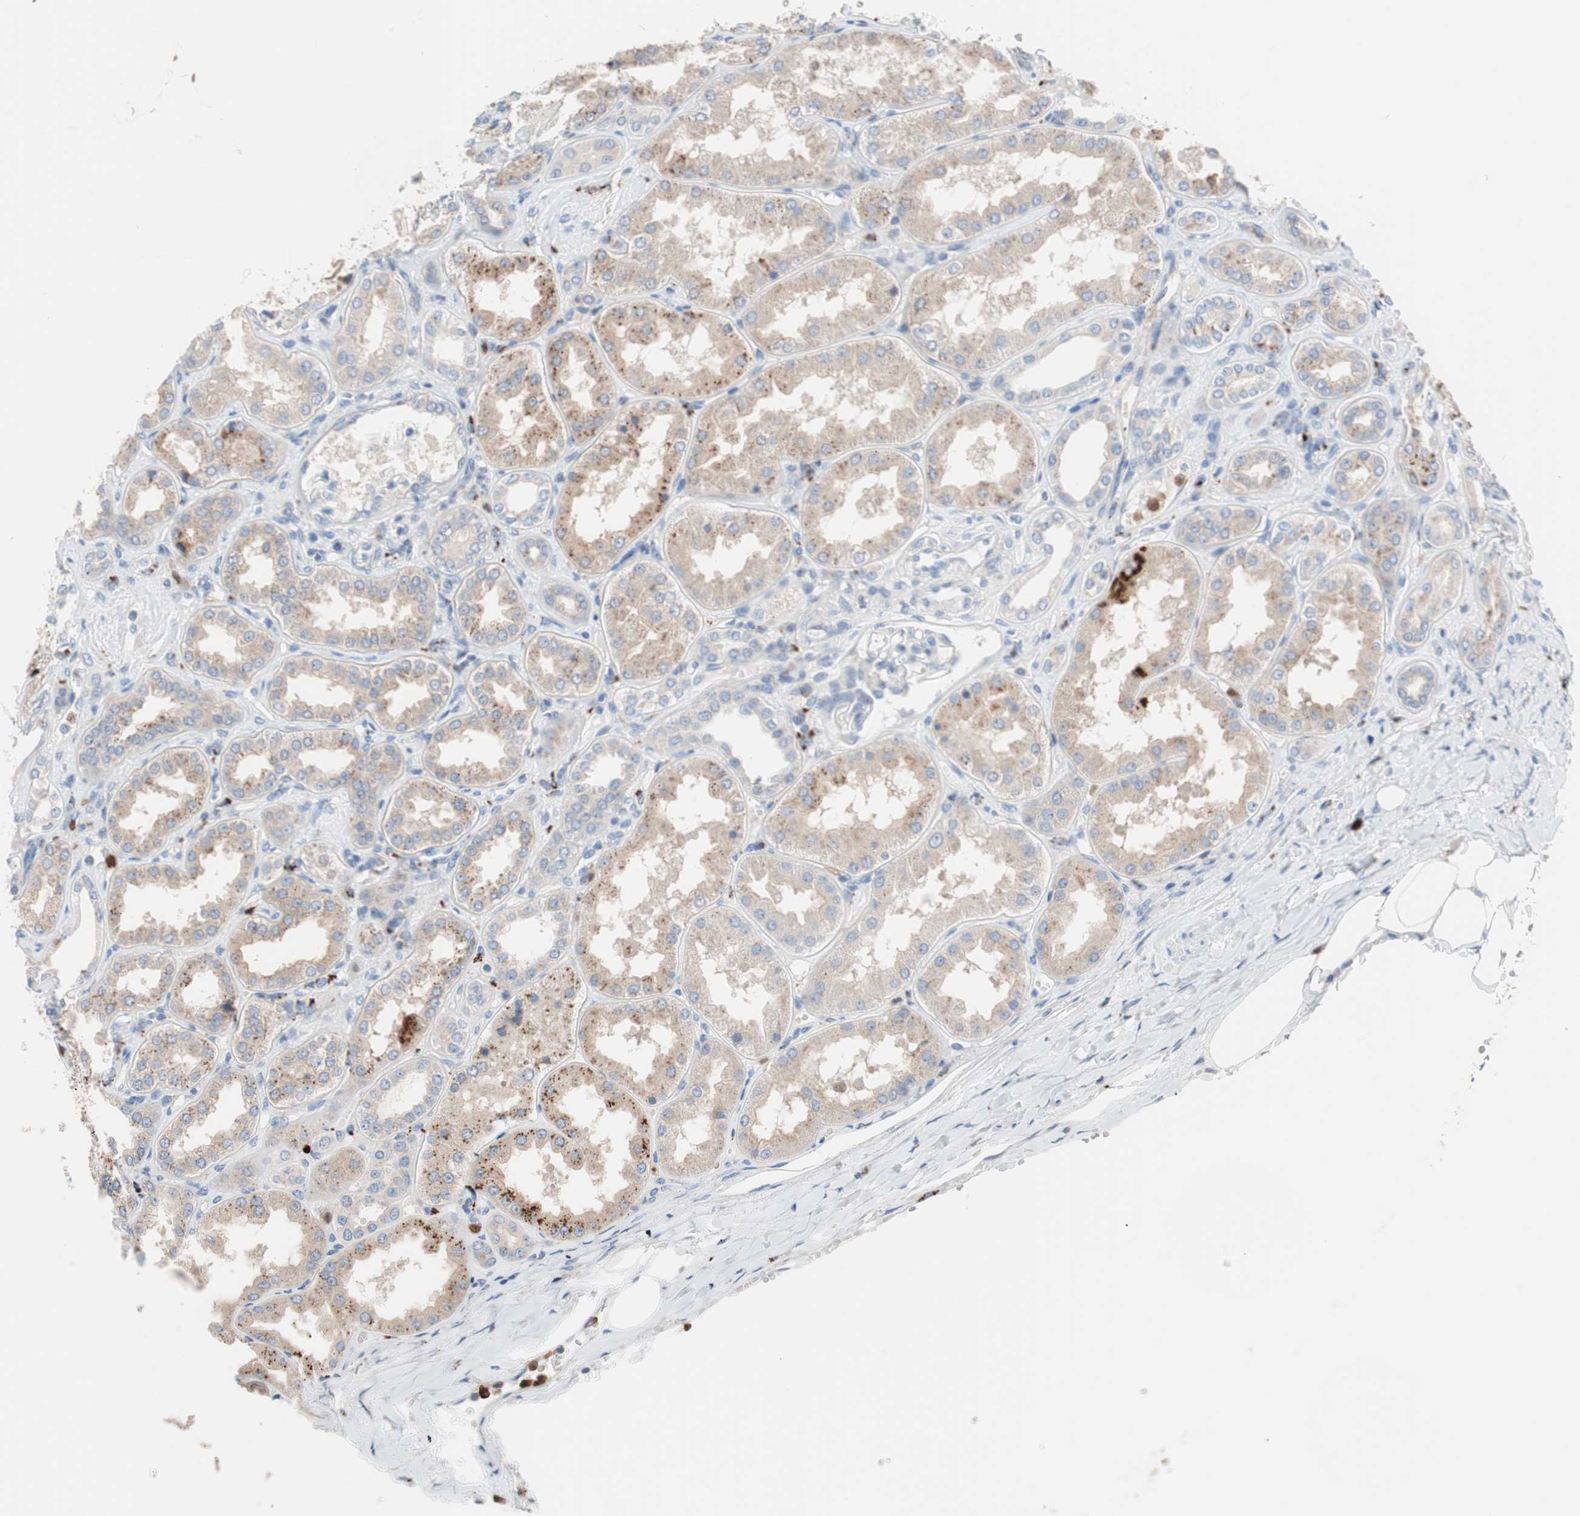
{"staining": {"intensity": "negative", "quantity": "none", "location": "none"}, "tissue": "kidney", "cell_type": "Cells in glomeruli", "image_type": "normal", "snomed": [{"axis": "morphology", "description": "Normal tissue, NOS"}, {"axis": "topography", "description": "Kidney"}], "caption": "Cells in glomeruli show no significant expression in unremarkable kidney. (DAB (3,3'-diaminobenzidine) IHC with hematoxylin counter stain).", "gene": "CLEC4D", "patient": {"sex": "female", "age": 56}}